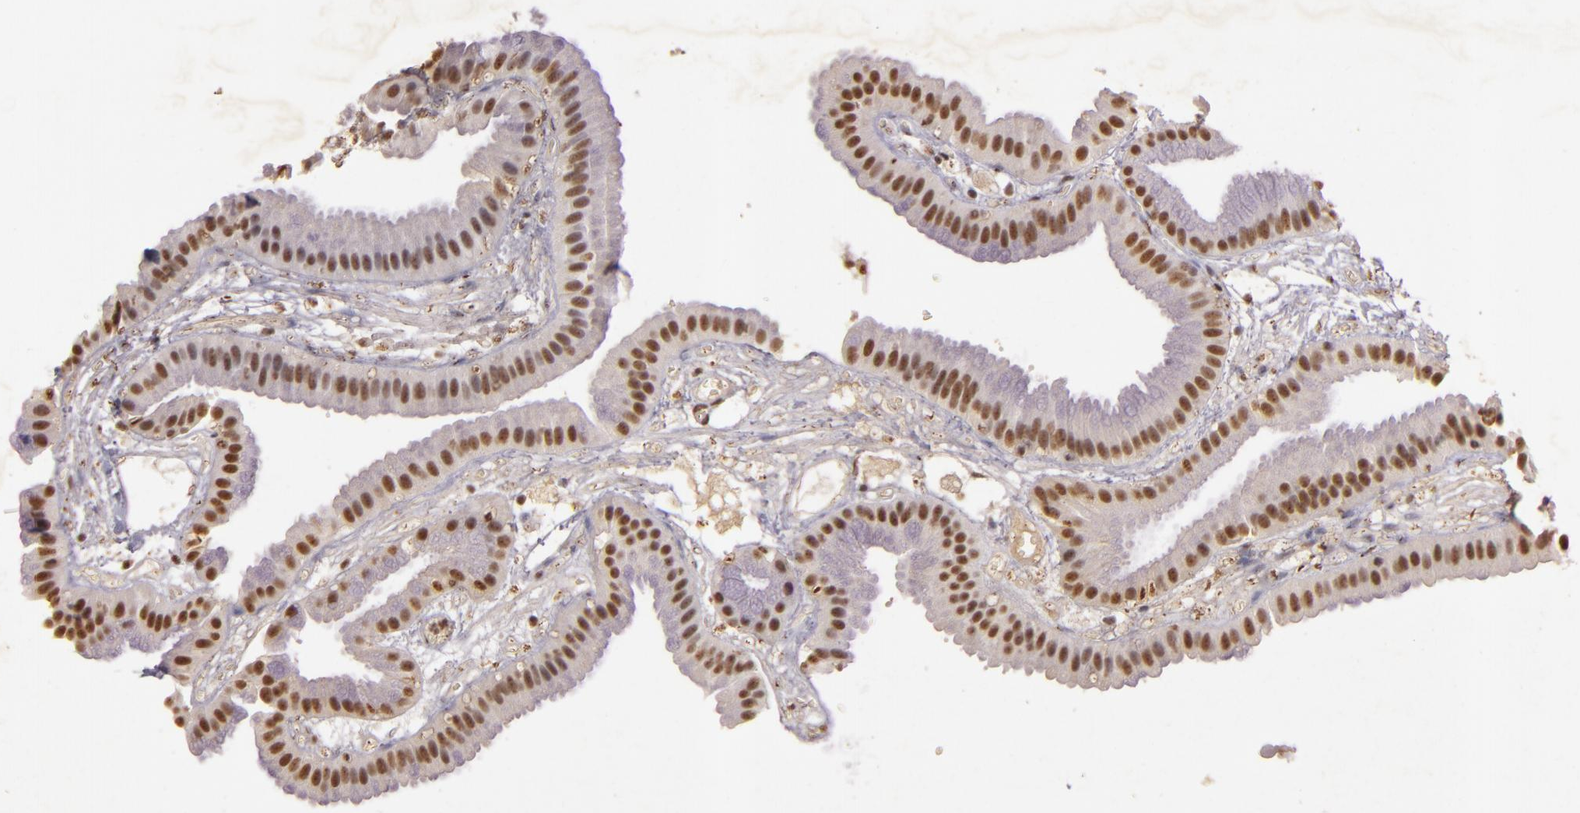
{"staining": {"intensity": "moderate", "quantity": ">75%", "location": "cytoplasmic/membranous,nuclear"}, "tissue": "gallbladder", "cell_type": "Glandular cells", "image_type": "normal", "snomed": [{"axis": "morphology", "description": "Normal tissue, NOS"}, {"axis": "topography", "description": "Gallbladder"}], "caption": "IHC micrograph of benign gallbladder stained for a protein (brown), which exhibits medium levels of moderate cytoplasmic/membranous,nuclear positivity in approximately >75% of glandular cells.", "gene": "CBX3", "patient": {"sex": "female", "age": 63}}